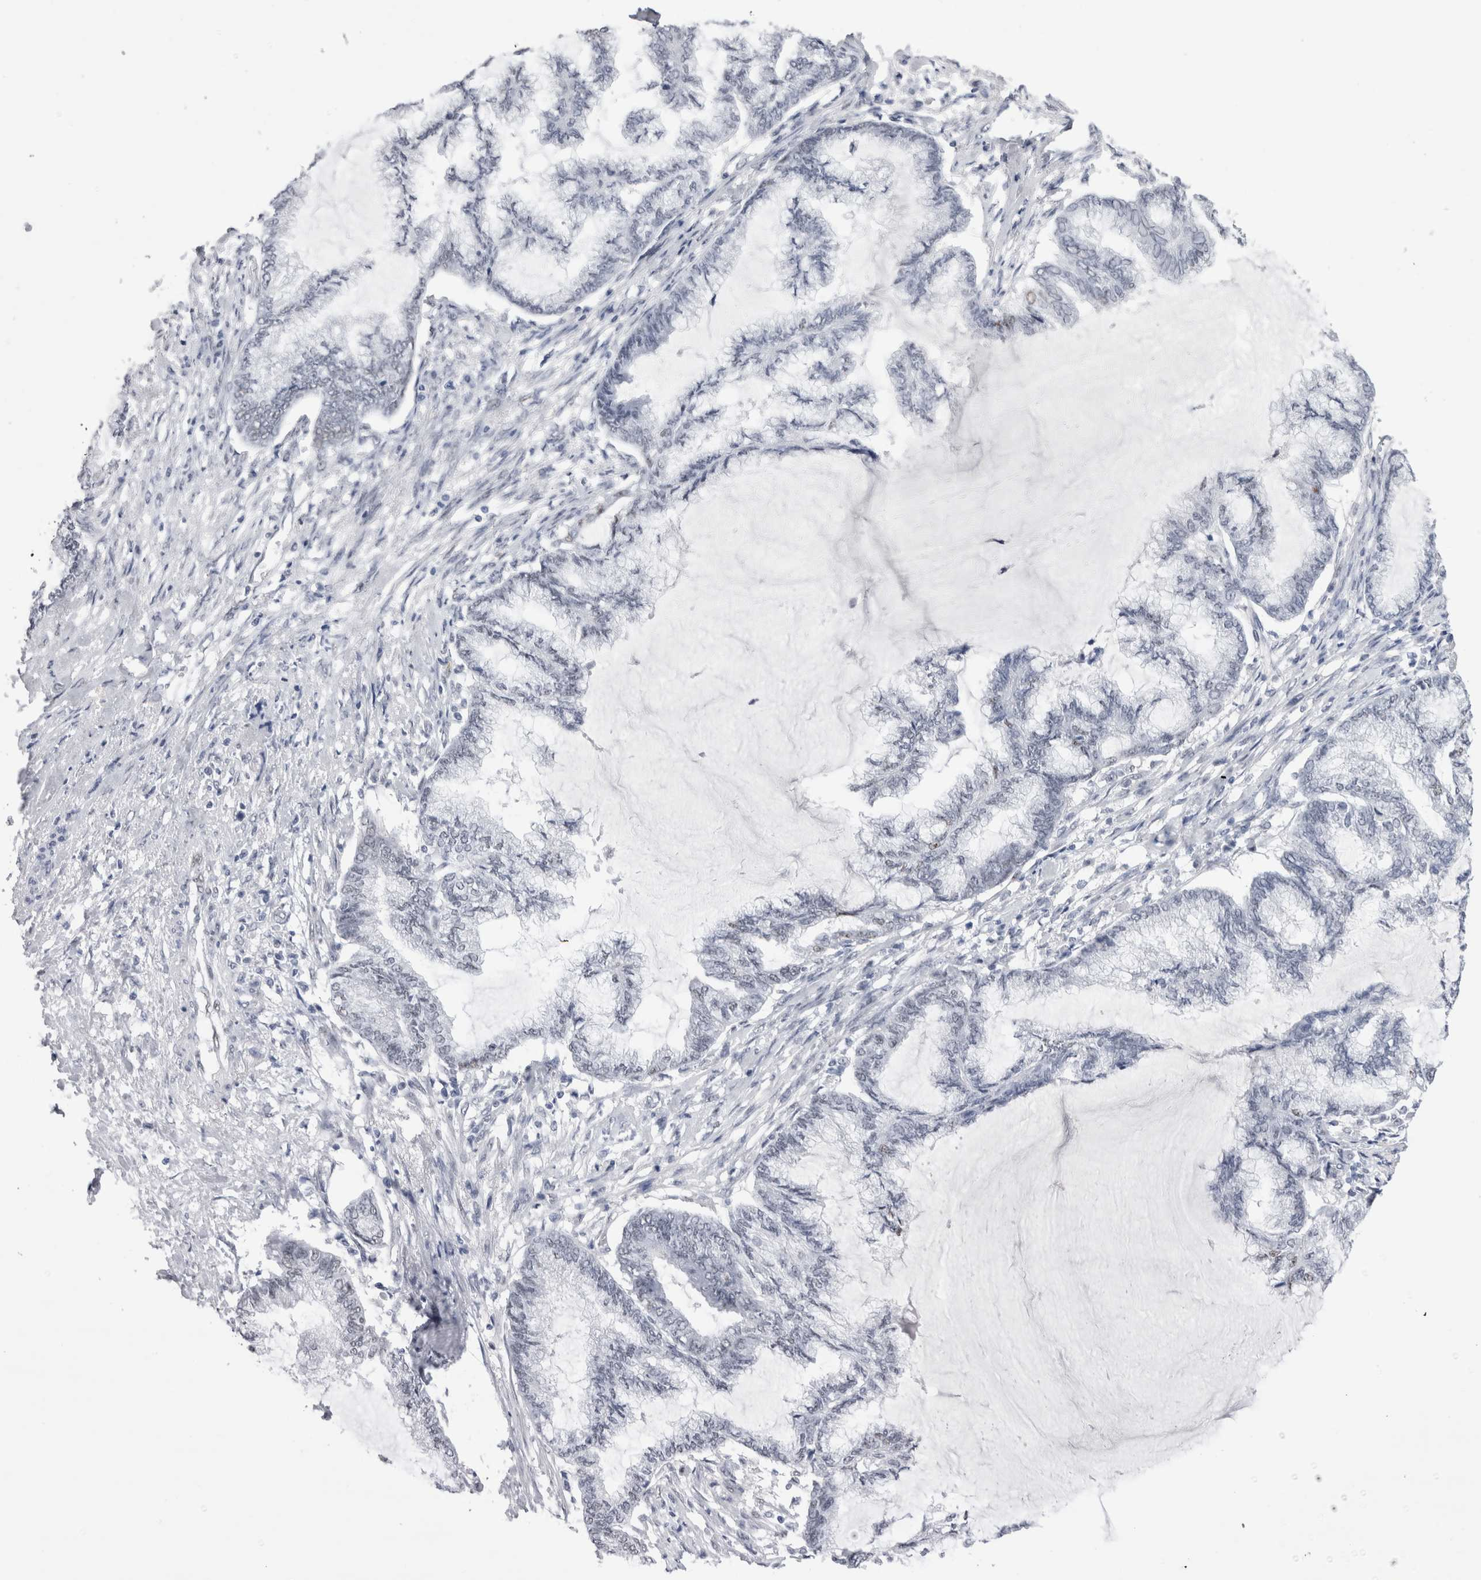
{"staining": {"intensity": "negative", "quantity": "none", "location": "none"}, "tissue": "endometrial cancer", "cell_type": "Tumor cells", "image_type": "cancer", "snomed": [{"axis": "morphology", "description": "Adenocarcinoma, NOS"}, {"axis": "topography", "description": "Endometrium"}], "caption": "The image exhibits no significant positivity in tumor cells of endometrial adenocarcinoma.", "gene": "RBM6", "patient": {"sex": "female", "age": 86}}